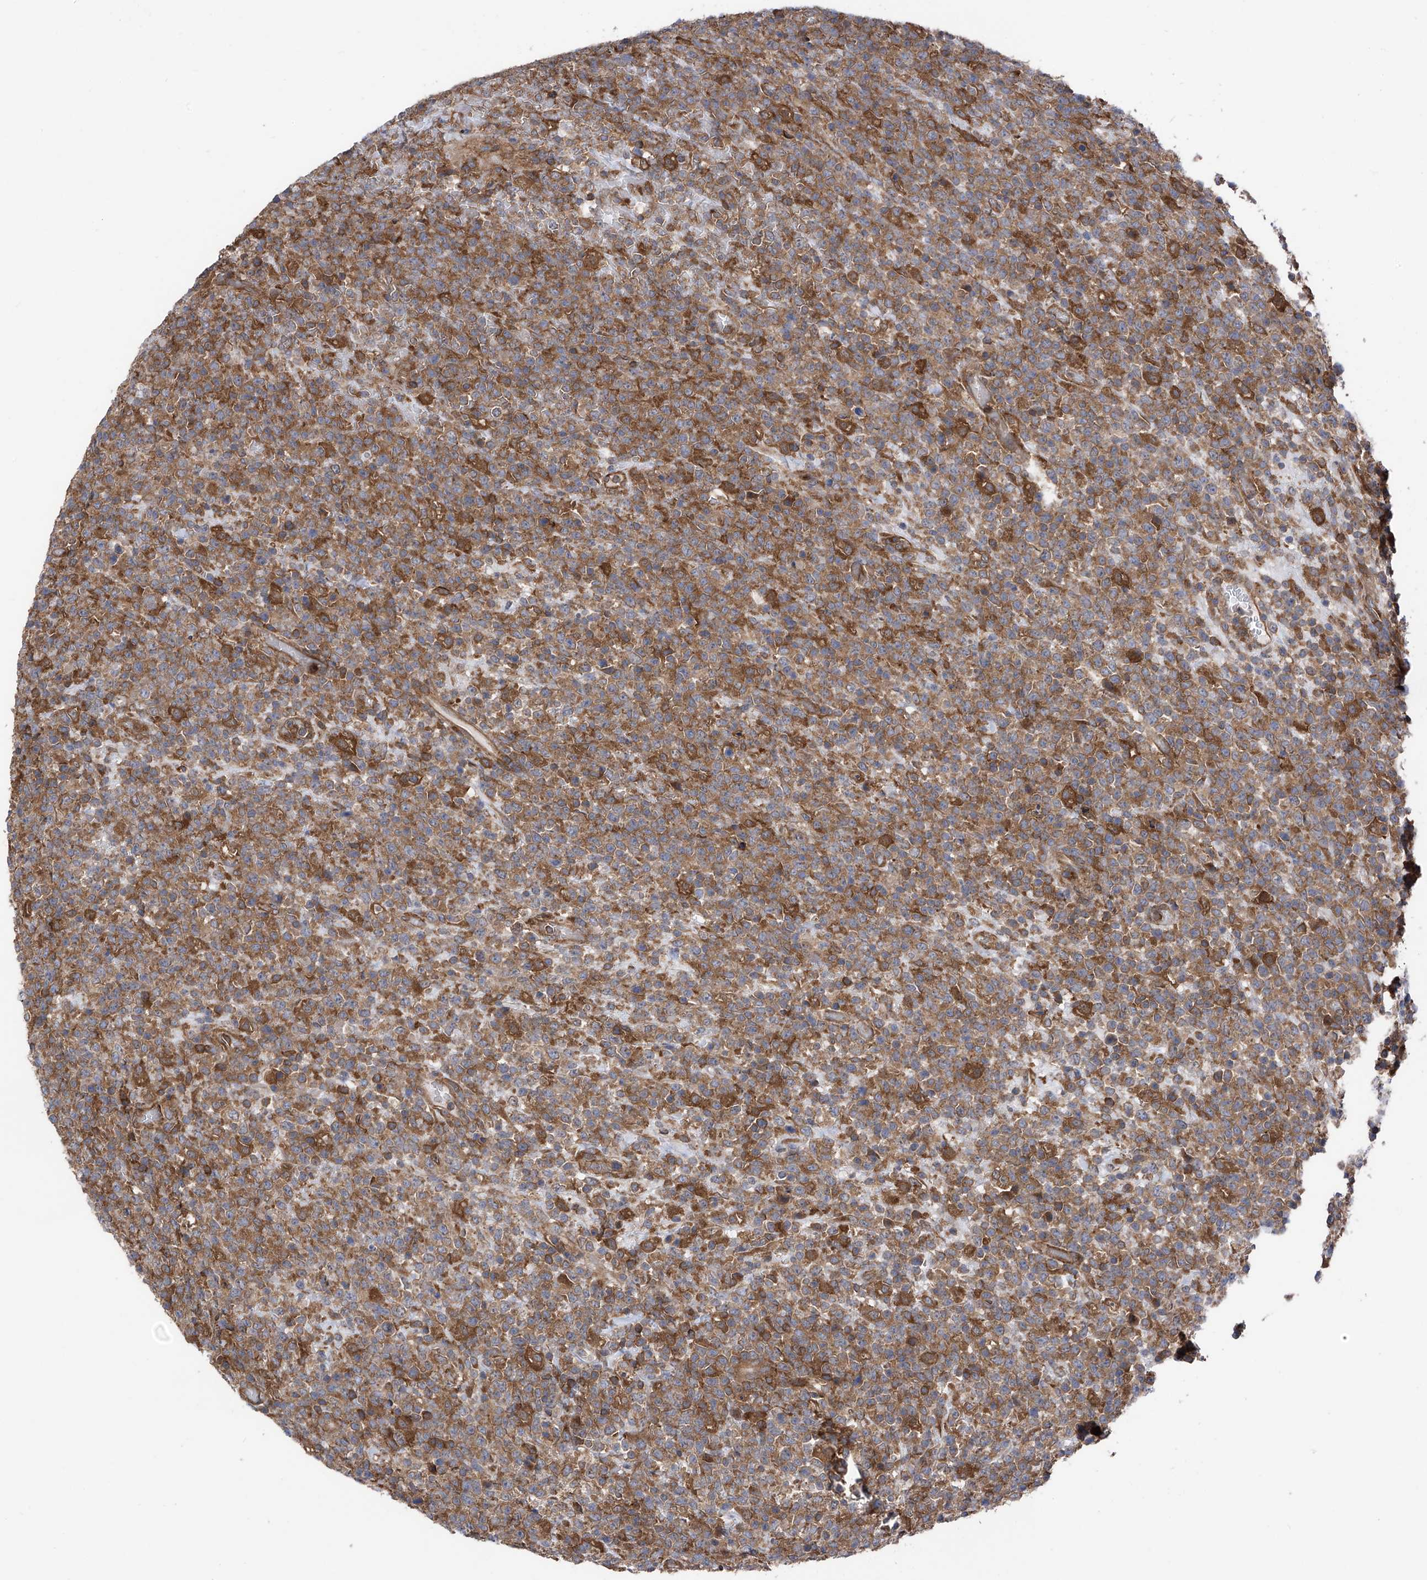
{"staining": {"intensity": "moderate", "quantity": ">75%", "location": "cytoplasmic/membranous"}, "tissue": "lymphoma", "cell_type": "Tumor cells", "image_type": "cancer", "snomed": [{"axis": "morphology", "description": "Malignant lymphoma, non-Hodgkin's type, High grade"}, {"axis": "topography", "description": "Colon"}], "caption": "The photomicrograph shows a brown stain indicating the presence of a protein in the cytoplasmic/membranous of tumor cells in lymphoma.", "gene": "CHPF", "patient": {"sex": "female", "age": 53}}